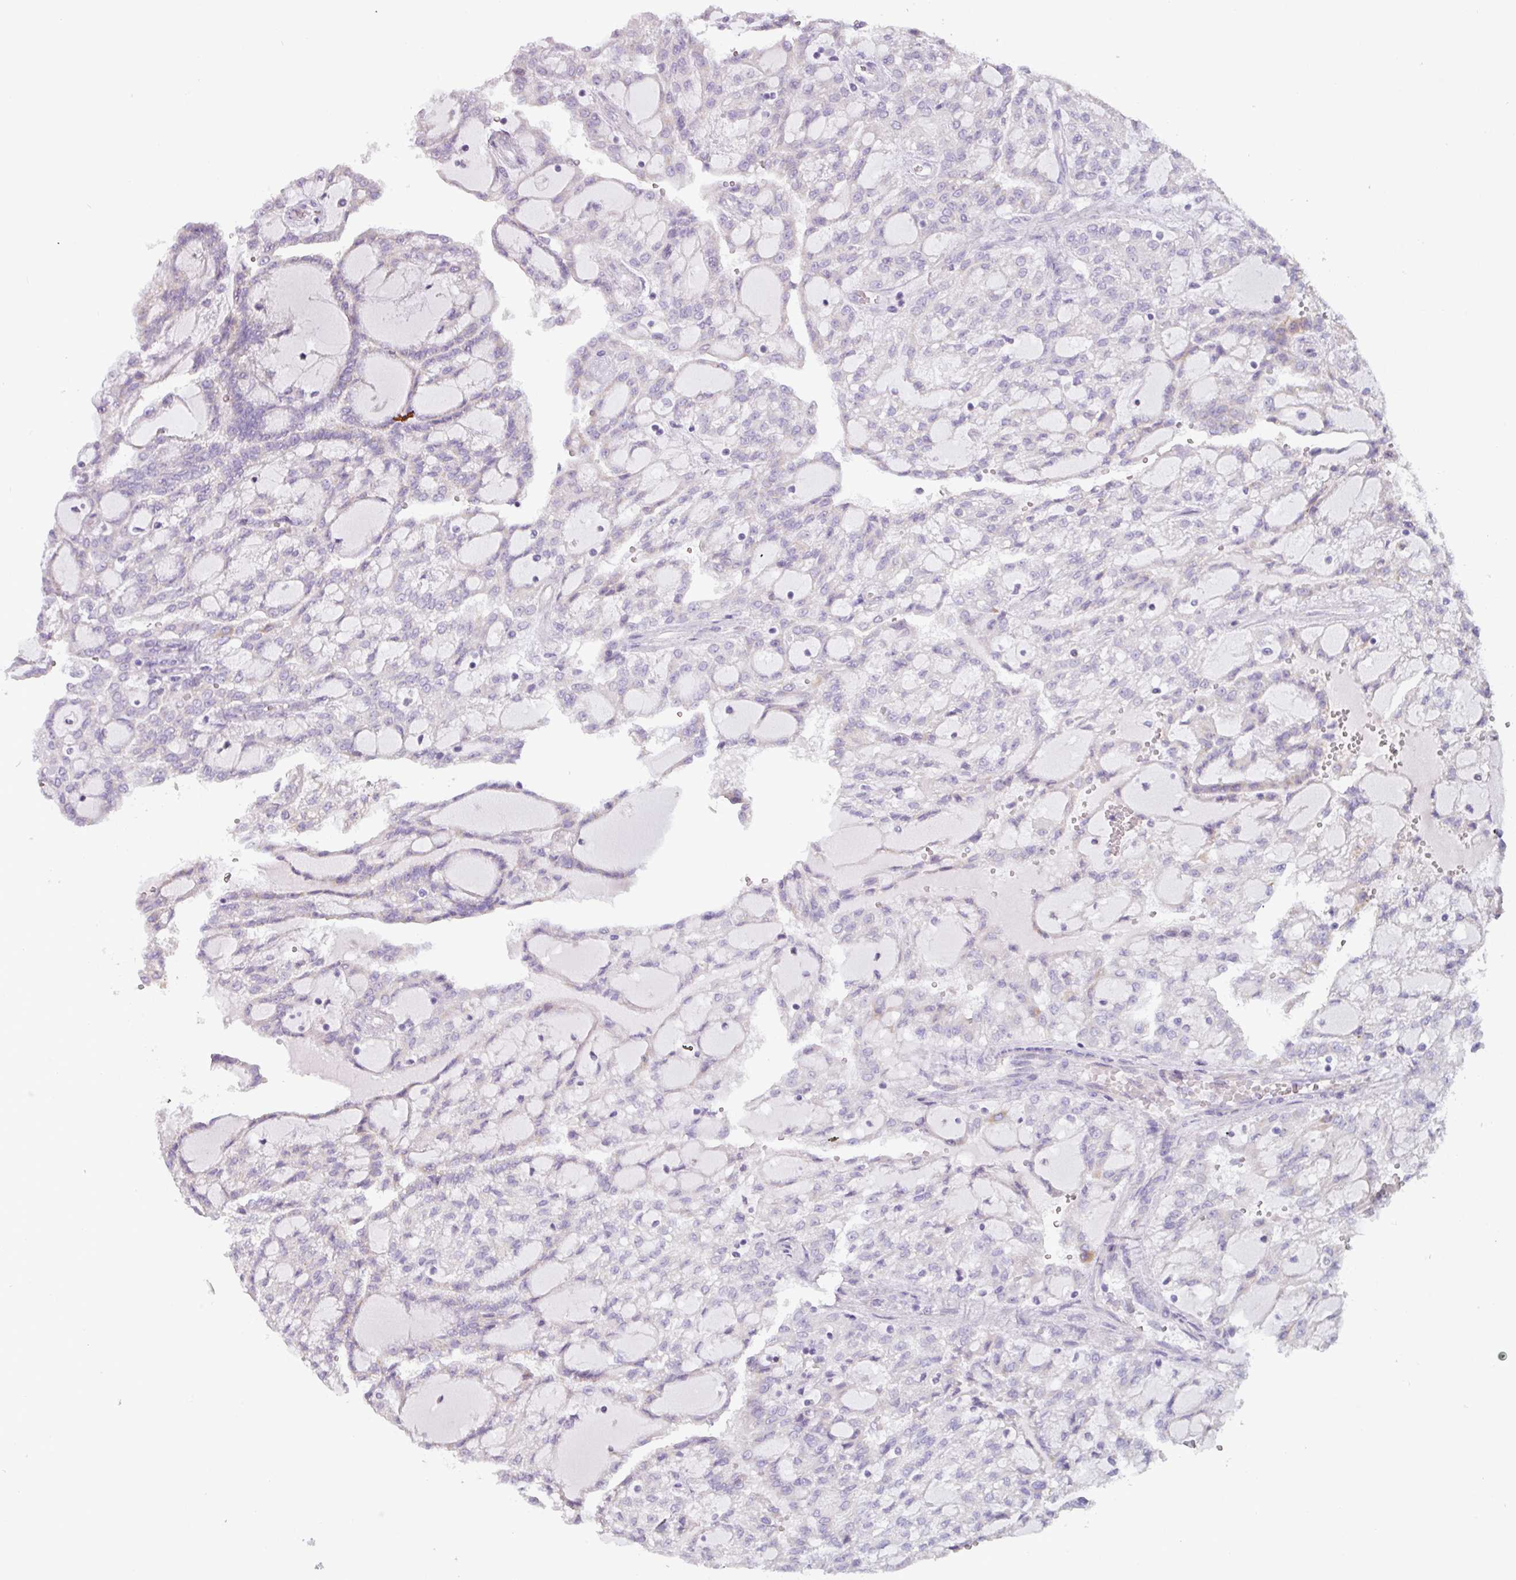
{"staining": {"intensity": "negative", "quantity": "none", "location": "none"}, "tissue": "renal cancer", "cell_type": "Tumor cells", "image_type": "cancer", "snomed": [{"axis": "morphology", "description": "Adenocarcinoma, NOS"}, {"axis": "topography", "description": "Kidney"}], "caption": "This is an immunohistochemistry micrograph of human adenocarcinoma (renal). There is no expression in tumor cells.", "gene": "RGS16", "patient": {"sex": "male", "age": 63}}